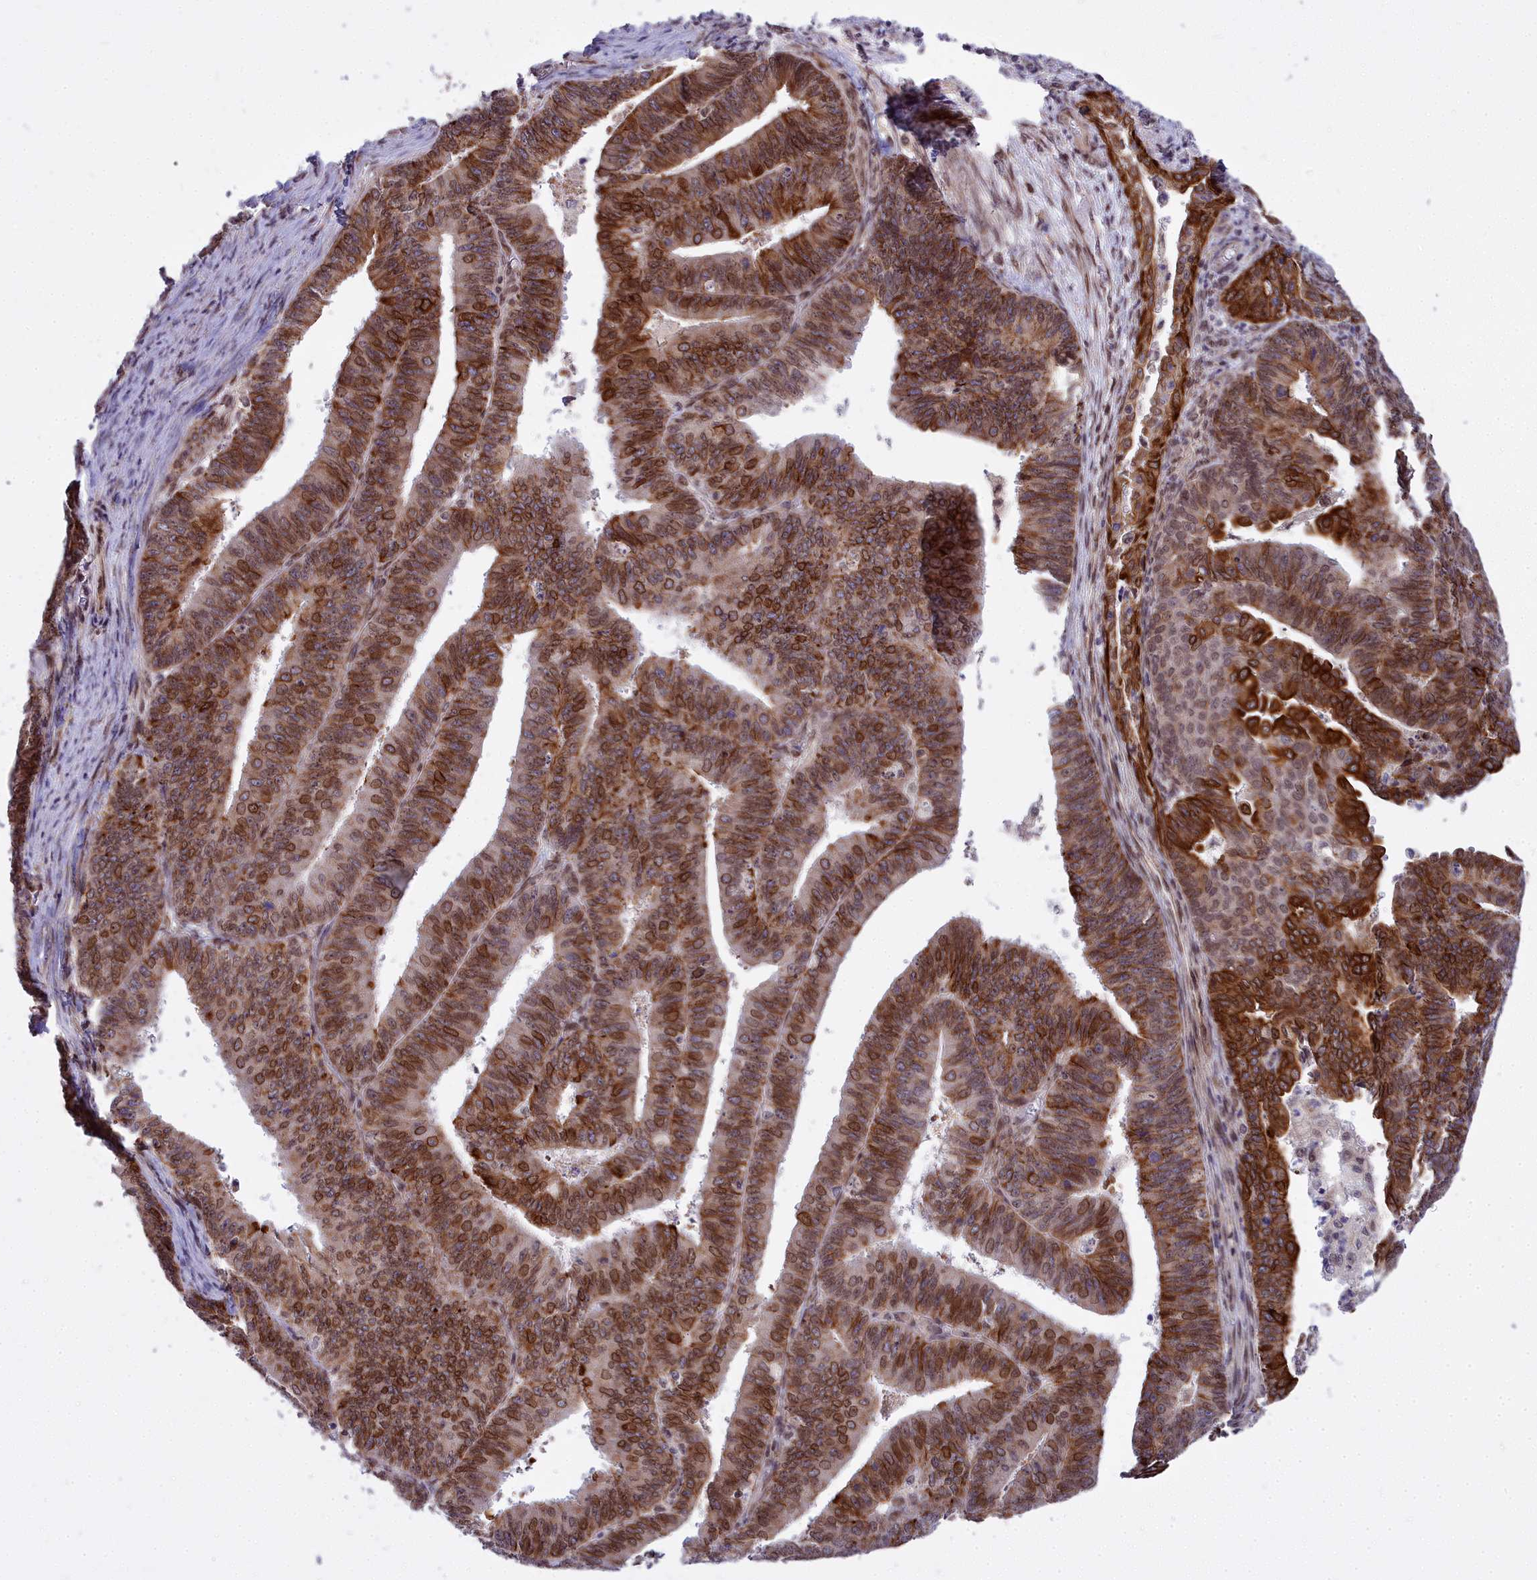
{"staining": {"intensity": "strong", "quantity": ">75%", "location": "cytoplasmic/membranous,nuclear"}, "tissue": "endometrial cancer", "cell_type": "Tumor cells", "image_type": "cancer", "snomed": [{"axis": "morphology", "description": "Adenocarcinoma, NOS"}, {"axis": "topography", "description": "Endometrium"}], "caption": "This photomicrograph displays IHC staining of endometrial cancer, with high strong cytoplasmic/membranous and nuclear positivity in about >75% of tumor cells.", "gene": "ABCB8", "patient": {"sex": "female", "age": 73}}